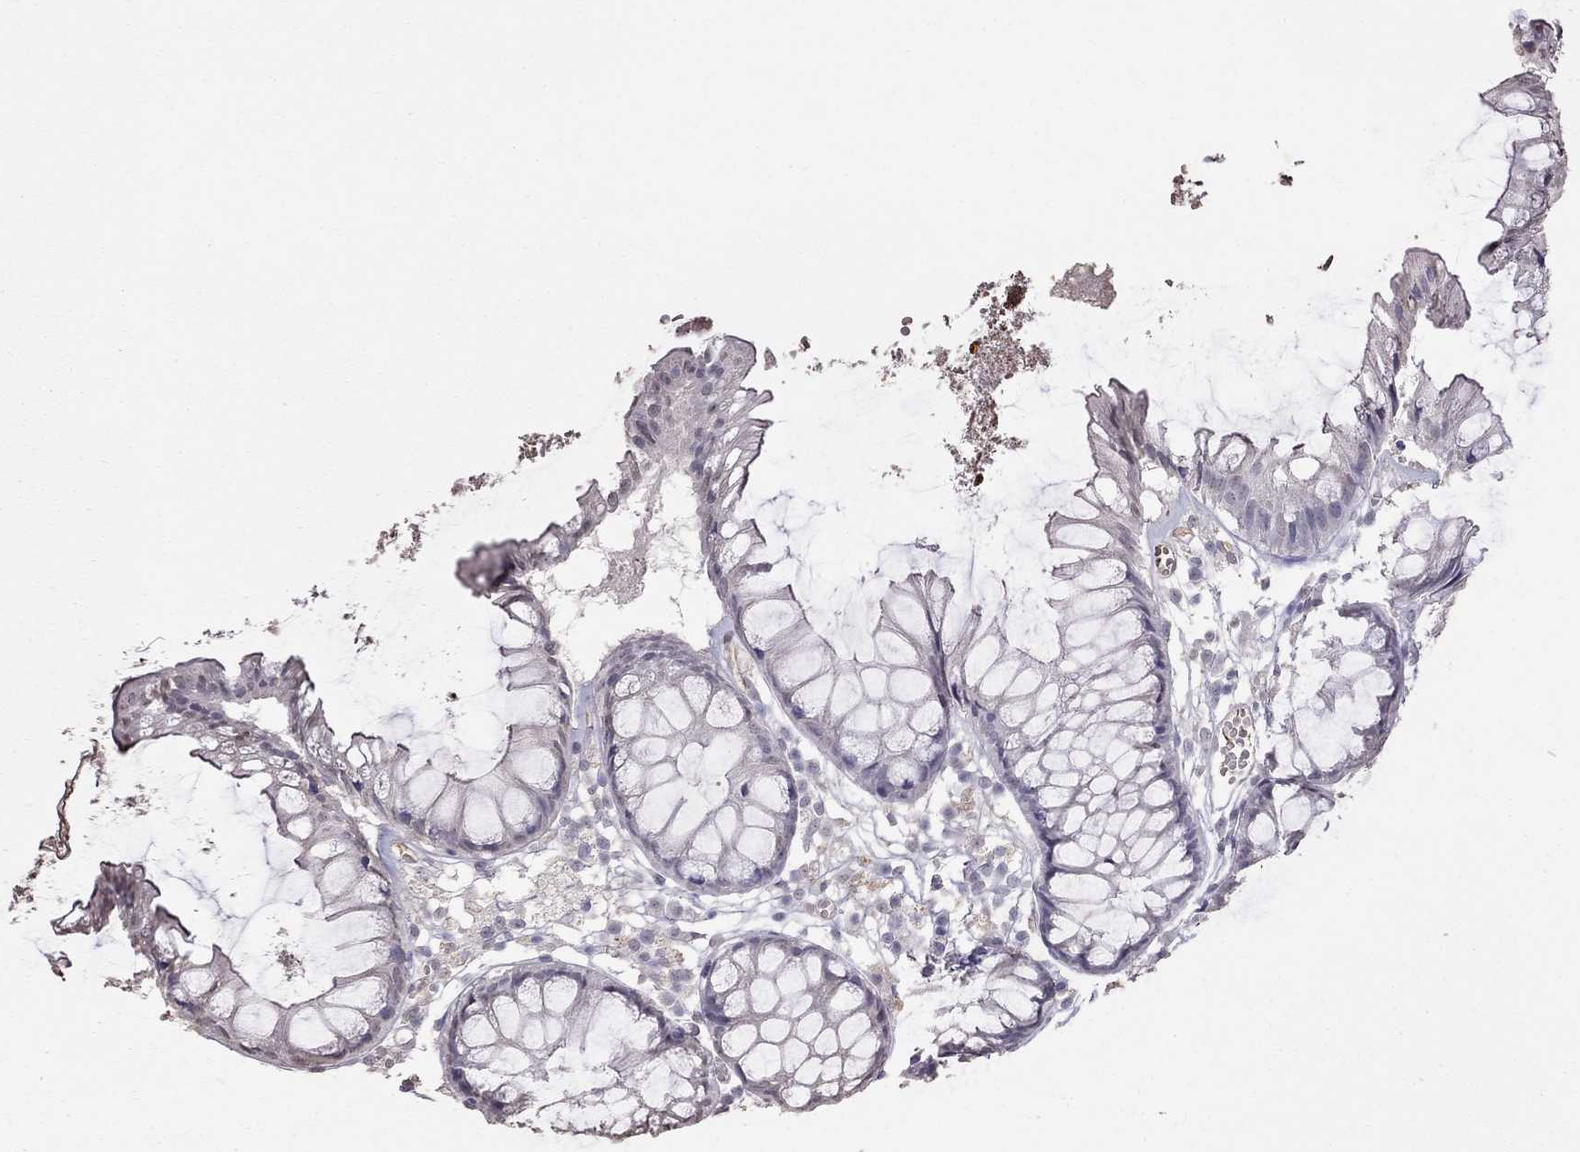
{"staining": {"intensity": "negative", "quantity": "none", "location": "none"}, "tissue": "colon", "cell_type": "Endothelial cells", "image_type": "normal", "snomed": [{"axis": "morphology", "description": "Normal tissue, NOS"}, {"axis": "morphology", "description": "Adenocarcinoma, NOS"}, {"axis": "topography", "description": "Colon"}], "caption": "This is an immunohistochemistry (IHC) micrograph of benign colon. There is no expression in endothelial cells.", "gene": "SUN3", "patient": {"sex": "male", "age": 65}}